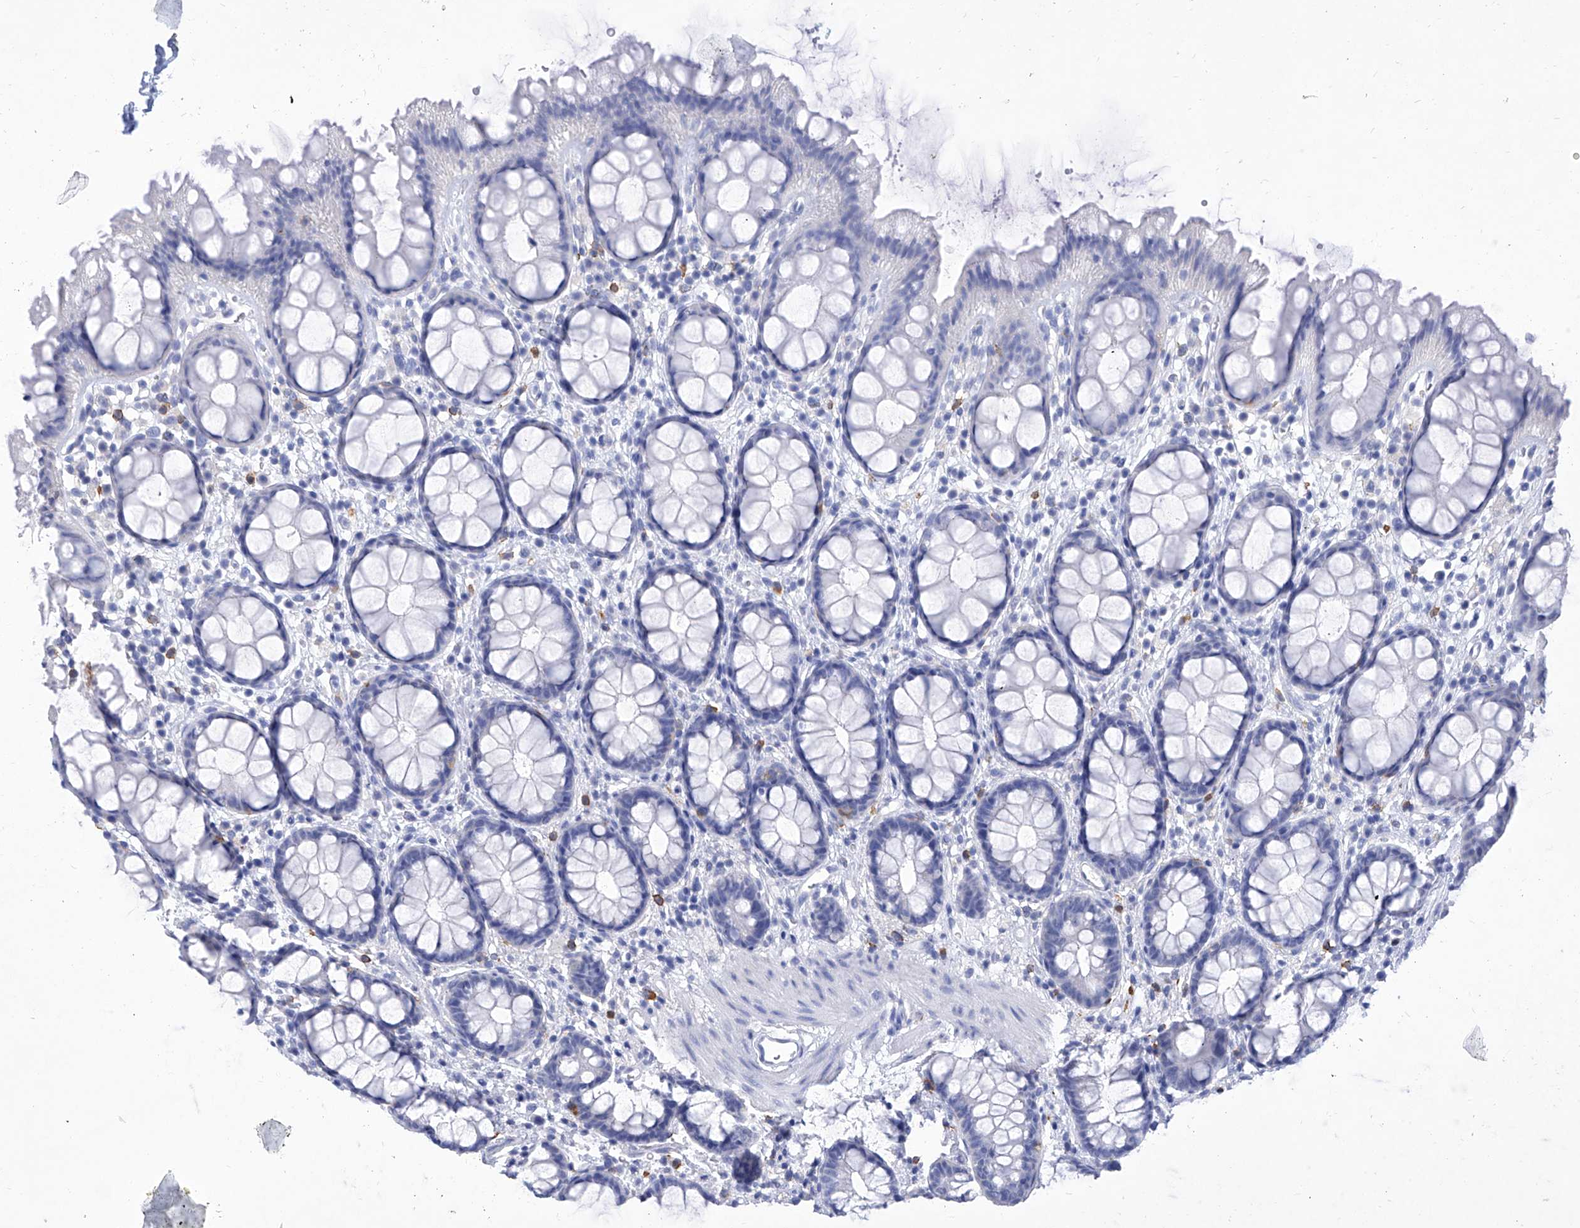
{"staining": {"intensity": "negative", "quantity": "none", "location": "none"}, "tissue": "rectum", "cell_type": "Glandular cells", "image_type": "normal", "snomed": [{"axis": "morphology", "description": "Normal tissue, NOS"}, {"axis": "topography", "description": "Rectum"}], "caption": "Immunohistochemistry (IHC) image of normal human rectum stained for a protein (brown), which reveals no positivity in glandular cells. (DAB (3,3'-diaminobenzidine) immunohistochemistry (IHC) visualized using brightfield microscopy, high magnification).", "gene": "IFNL2", "patient": {"sex": "female", "age": 65}}